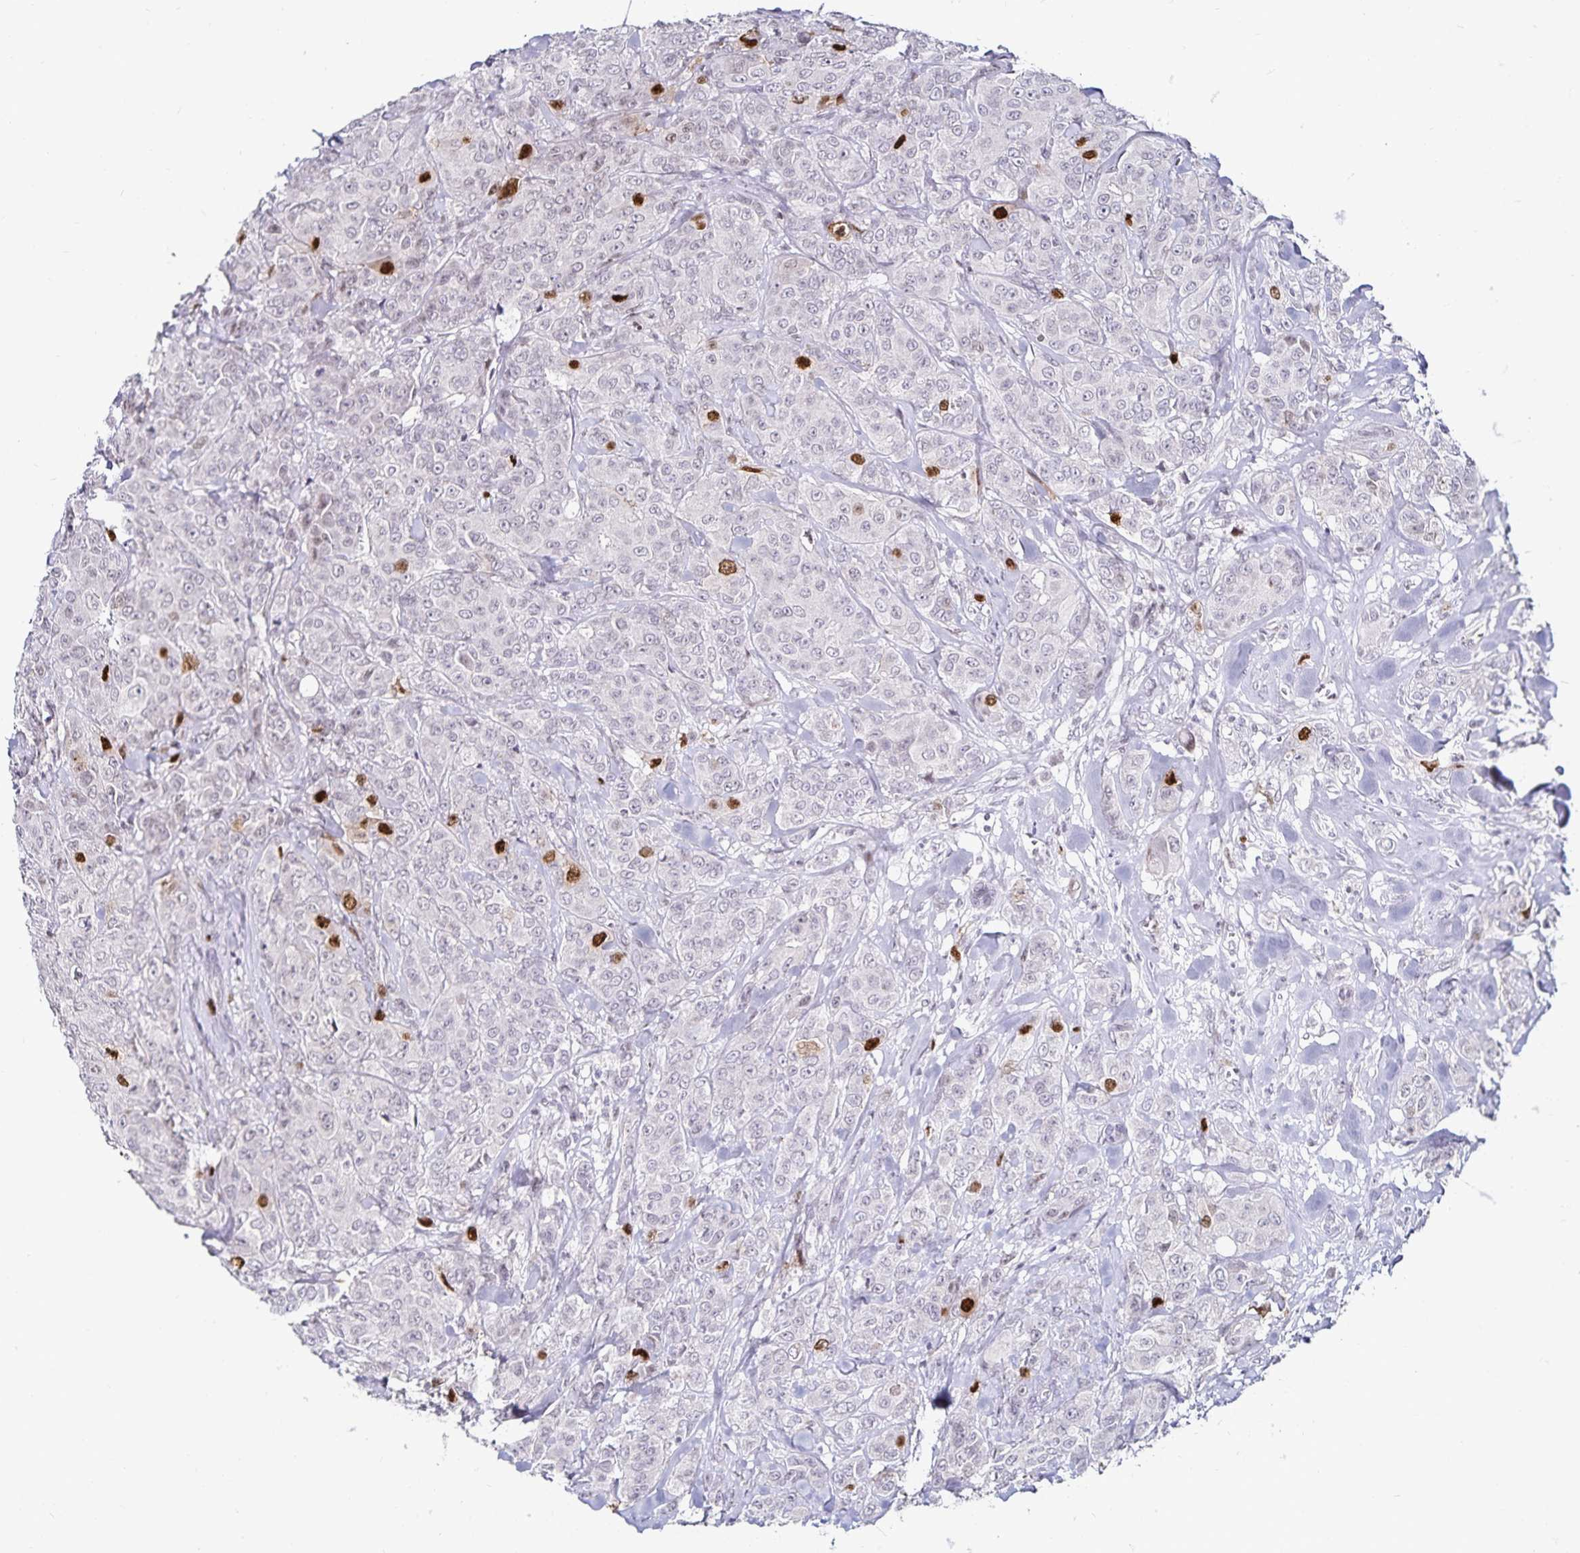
{"staining": {"intensity": "strong", "quantity": "<25%", "location": "nuclear"}, "tissue": "breast cancer", "cell_type": "Tumor cells", "image_type": "cancer", "snomed": [{"axis": "morphology", "description": "Normal tissue, NOS"}, {"axis": "morphology", "description": "Duct carcinoma"}, {"axis": "topography", "description": "Breast"}], "caption": "Immunohistochemistry (IHC) staining of breast cancer (intraductal carcinoma), which reveals medium levels of strong nuclear positivity in approximately <25% of tumor cells indicating strong nuclear protein expression. The staining was performed using DAB (3,3'-diaminobenzidine) (brown) for protein detection and nuclei were counterstained in hematoxylin (blue).", "gene": "ANLN", "patient": {"sex": "female", "age": 43}}